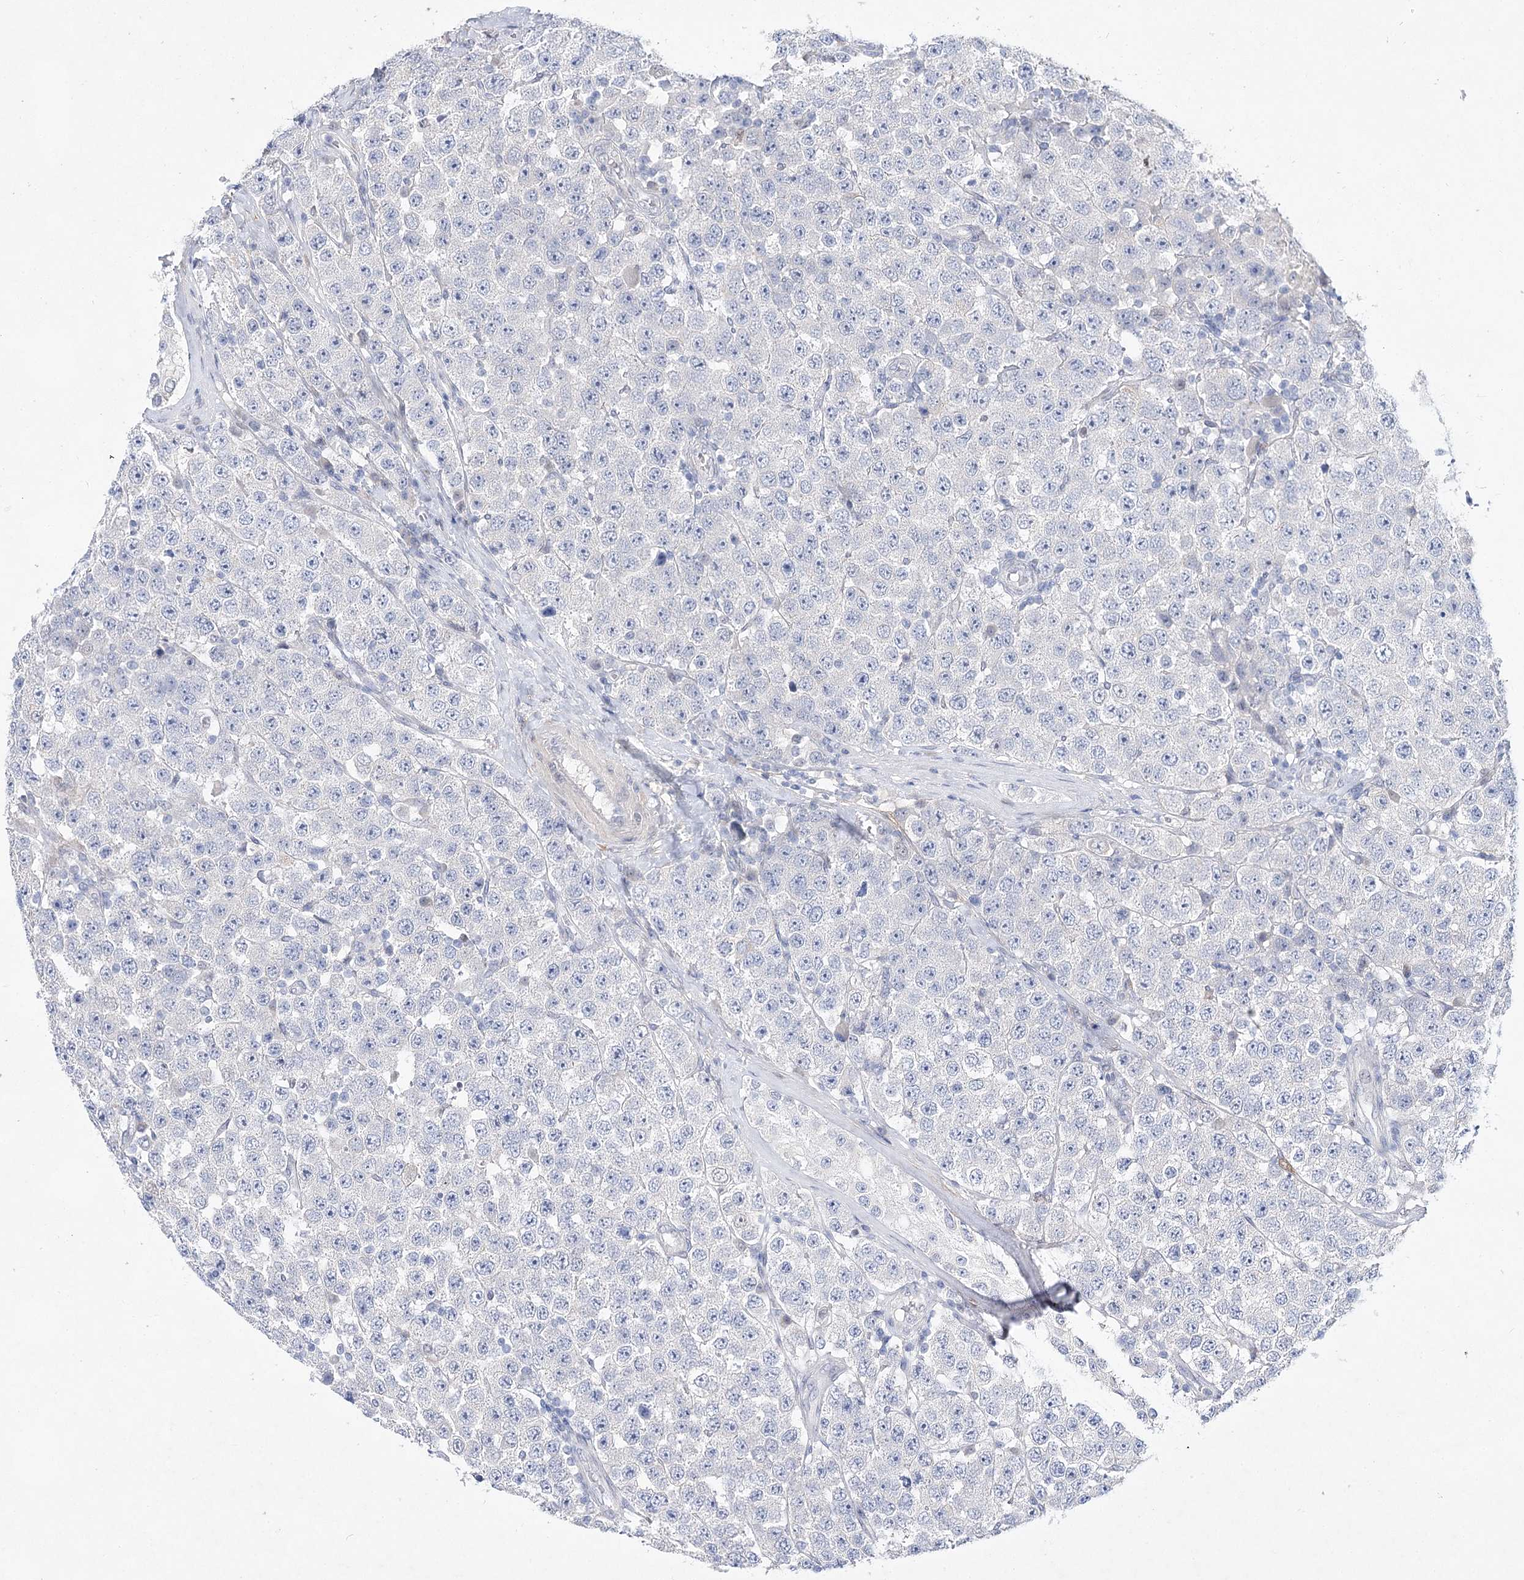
{"staining": {"intensity": "negative", "quantity": "none", "location": "none"}, "tissue": "testis cancer", "cell_type": "Tumor cells", "image_type": "cancer", "snomed": [{"axis": "morphology", "description": "Seminoma, NOS"}, {"axis": "topography", "description": "Testis"}], "caption": "Immunohistochemistry (IHC) histopathology image of human testis seminoma stained for a protein (brown), which demonstrates no positivity in tumor cells. (DAB (3,3'-diaminobenzidine) immunohistochemistry (IHC) visualized using brightfield microscopy, high magnification).", "gene": "UGDH", "patient": {"sex": "male", "age": 28}}